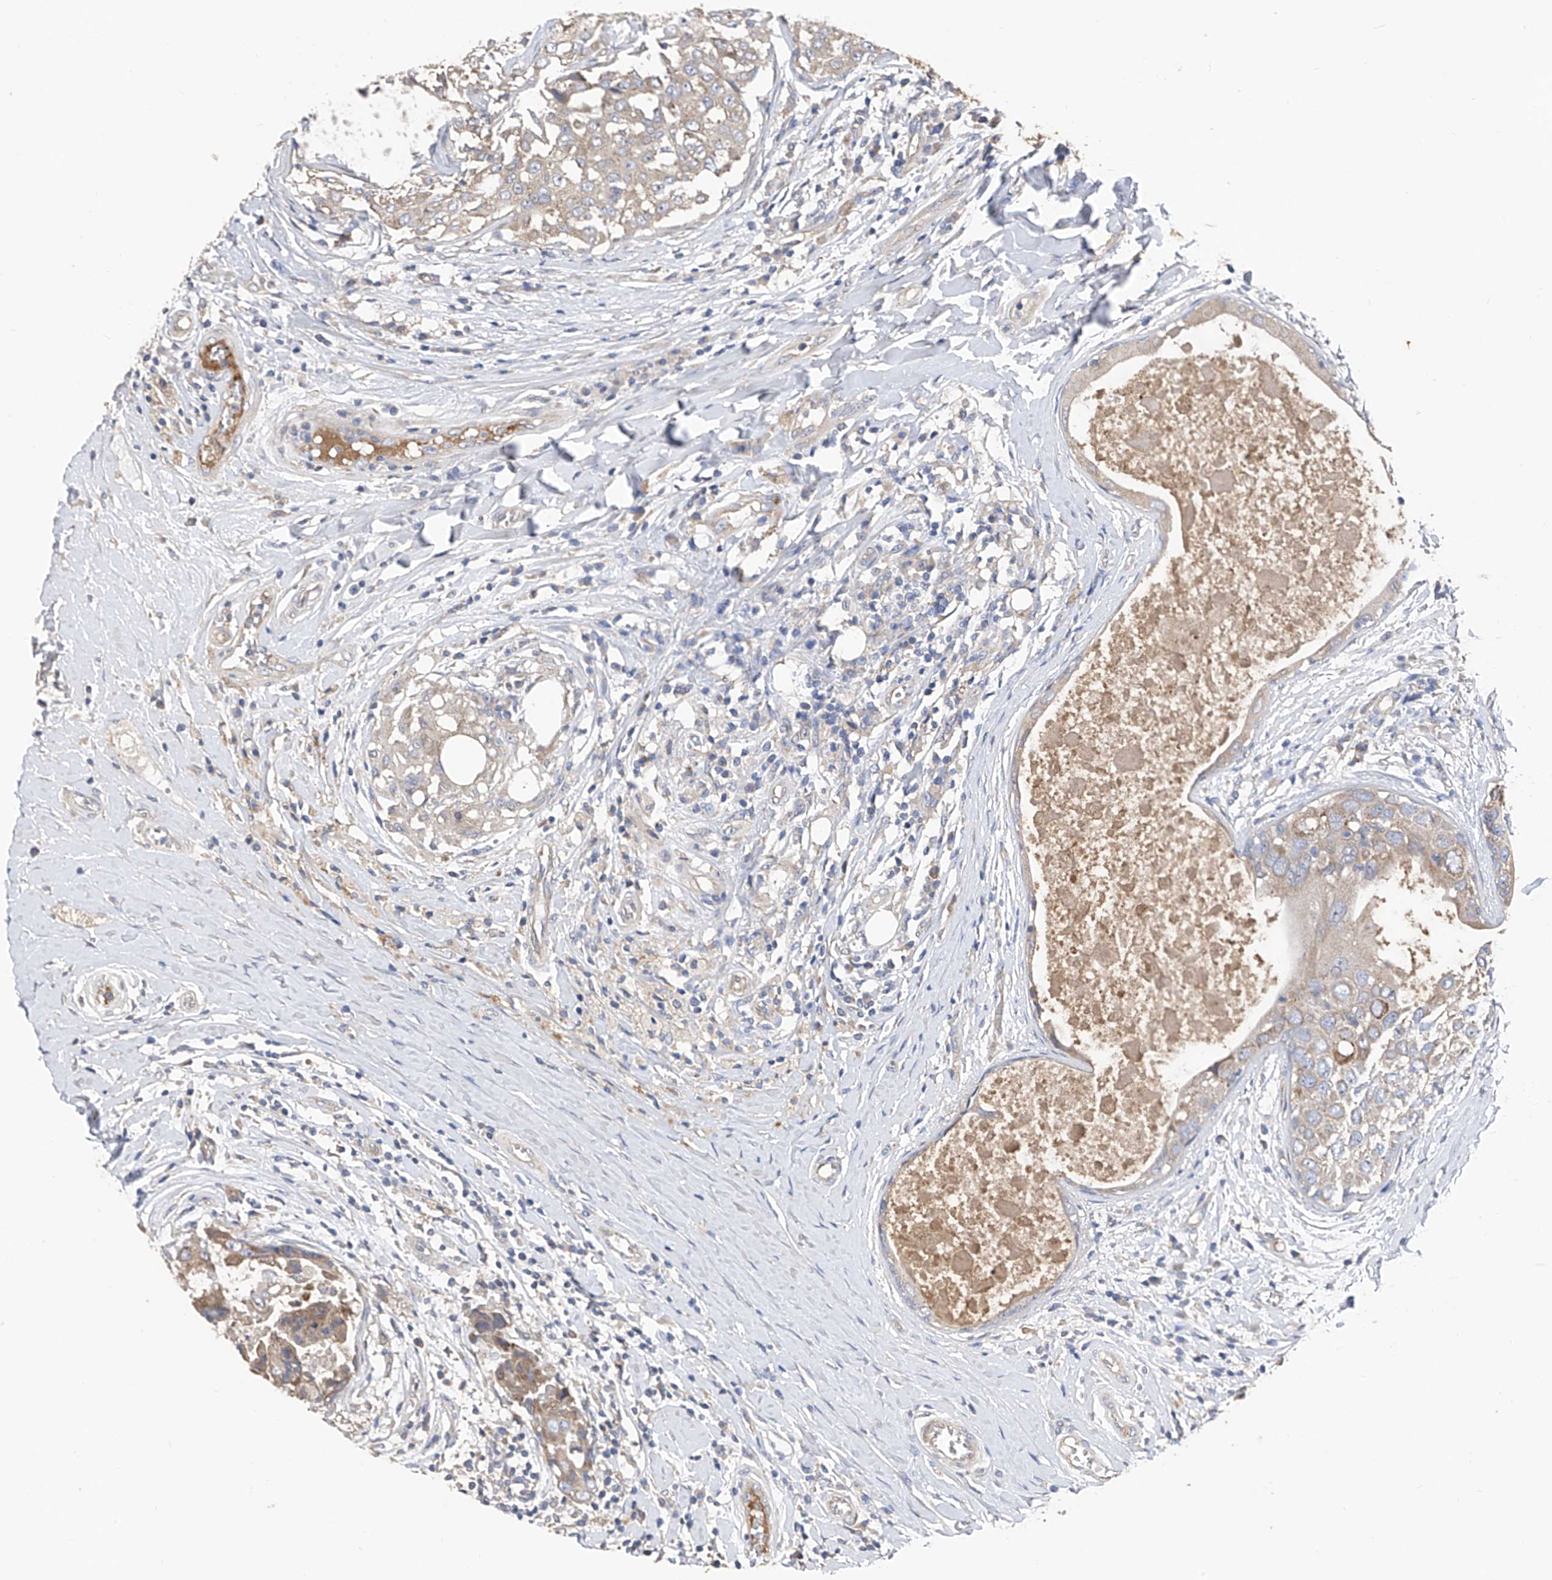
{"staining": {"intensity": "weak", "quantity": "<25%", "location": "cytoplasmic/membranous"}, "tissue": "breast cancer", "cell_type": "Tumor cells", "image_type": "cancer", "snomed": [{"axis": "morphology", "description": "Duct carcinoma"}, {"axis": "topography", "description": "Breast"}], "caption": "The histopathology image displays no significant positivity in tumor cells of breast intraductal carcinoma. (Stains: DAB (3,3'-diaminobenzidine) immunohistochemistry with hematoxylin counter stain, Microscopy: brightfield microscopy at high magnification).", "gene": "PTK2", "patient": {"sex": "female", "age": 27}}